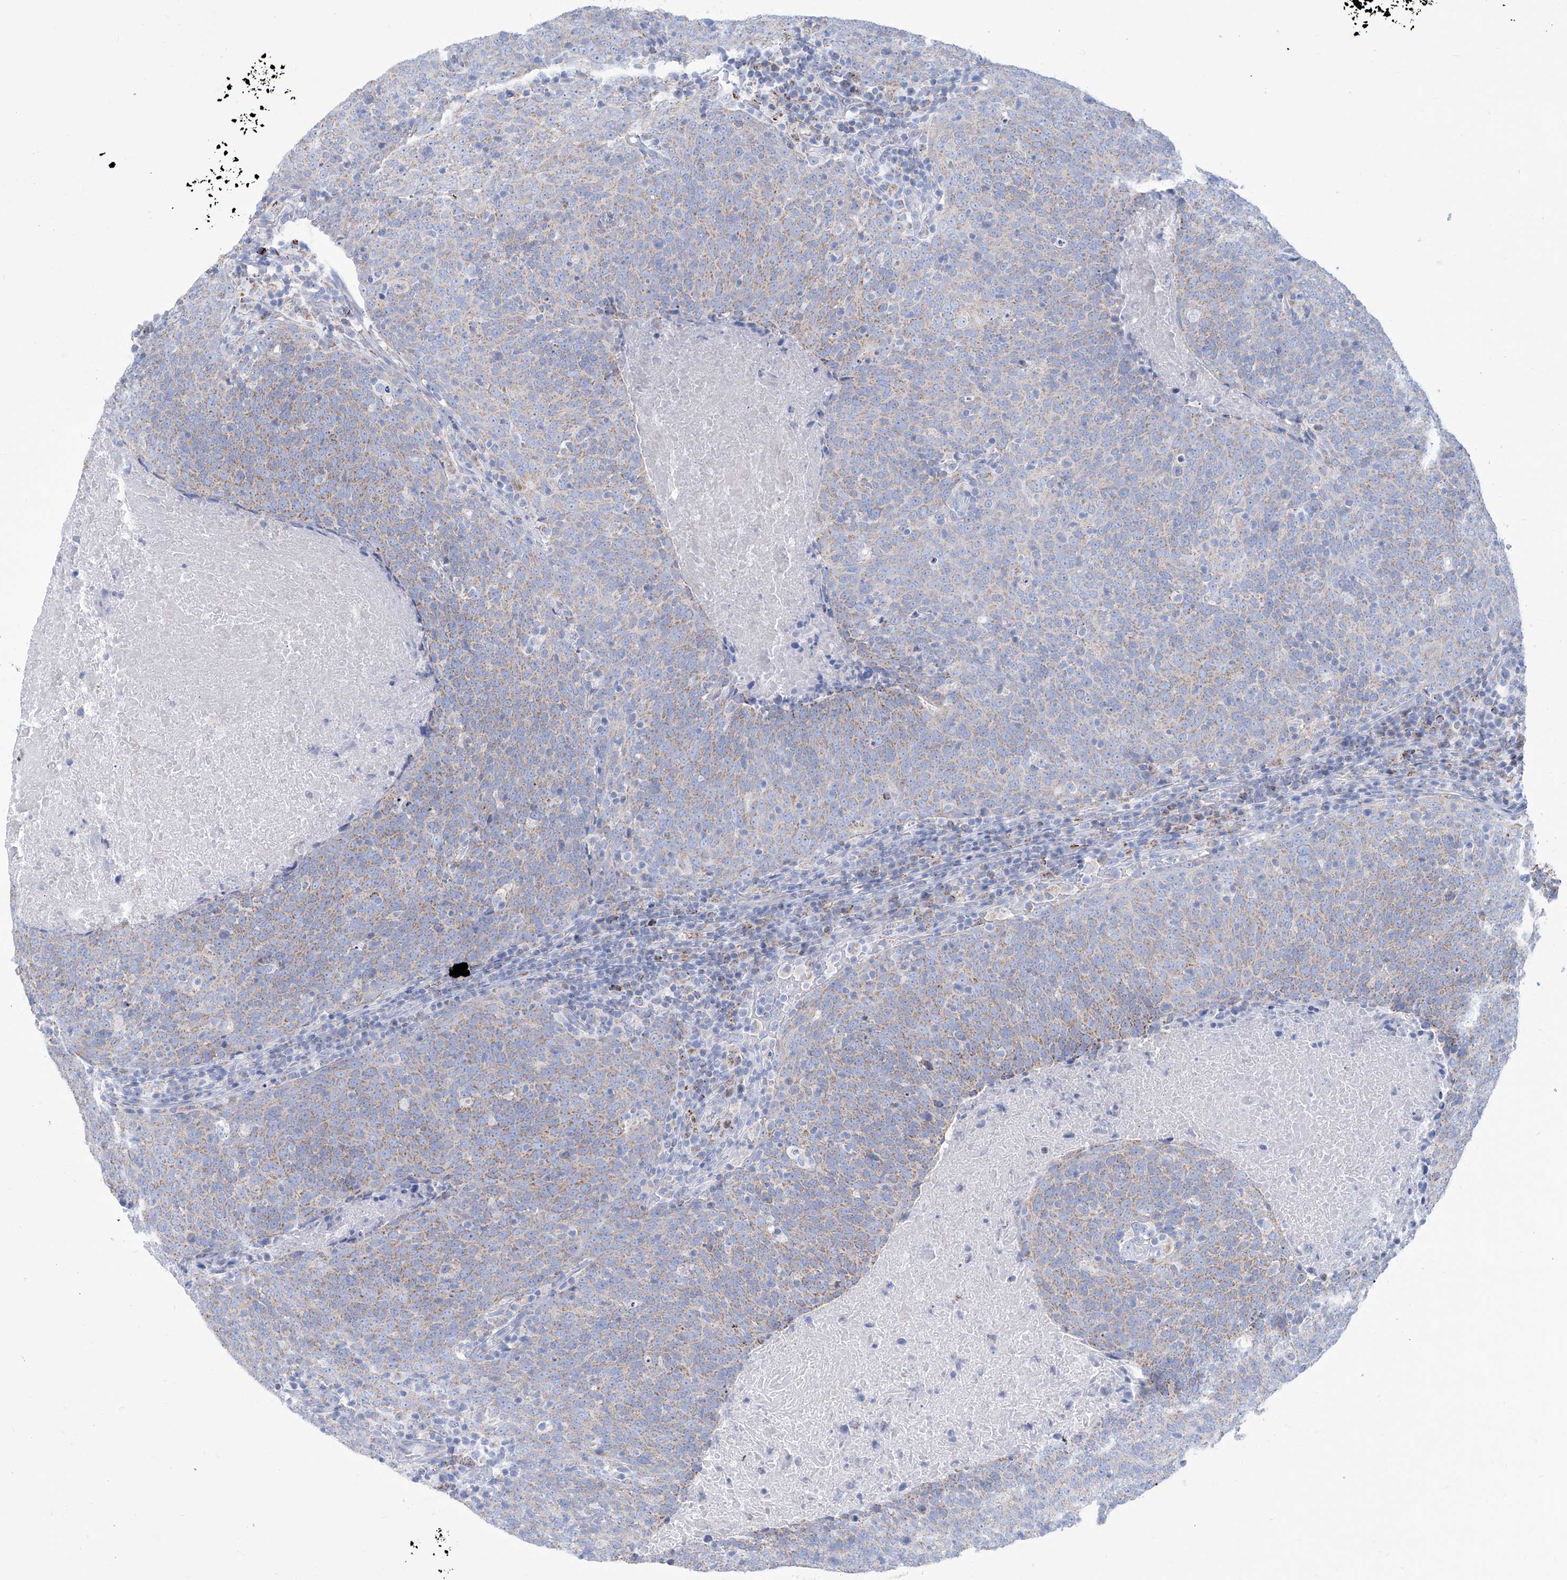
{"staining": {"intensity": "moderate", "quantity": ">75%", "location": "cytoplasmic/membranous"}, "tissue": "head and neck cancer", "cell_type": "Tumor cells", "image_type": "cancer", "snomed": [{"axis": "morphology", "description": "Squamous cell carcinoma, NOS"}, {"axis": "morphology", "description": "Squamous cell carcinoma, metastatic, NOS"}, {"axis": "topography", "description": "Lymph node"}, {"axis": "topography", "description": "Head-Neck"}], "caption": "Protein staining of head and neck squamous cell carcinoma tissue demonstrates moderate cytoplasmic/membranous positivity in approximately >75% of tumor cells.", "gene": "ALDH6A1", "patient": {"sex": "male", "age": 62}}